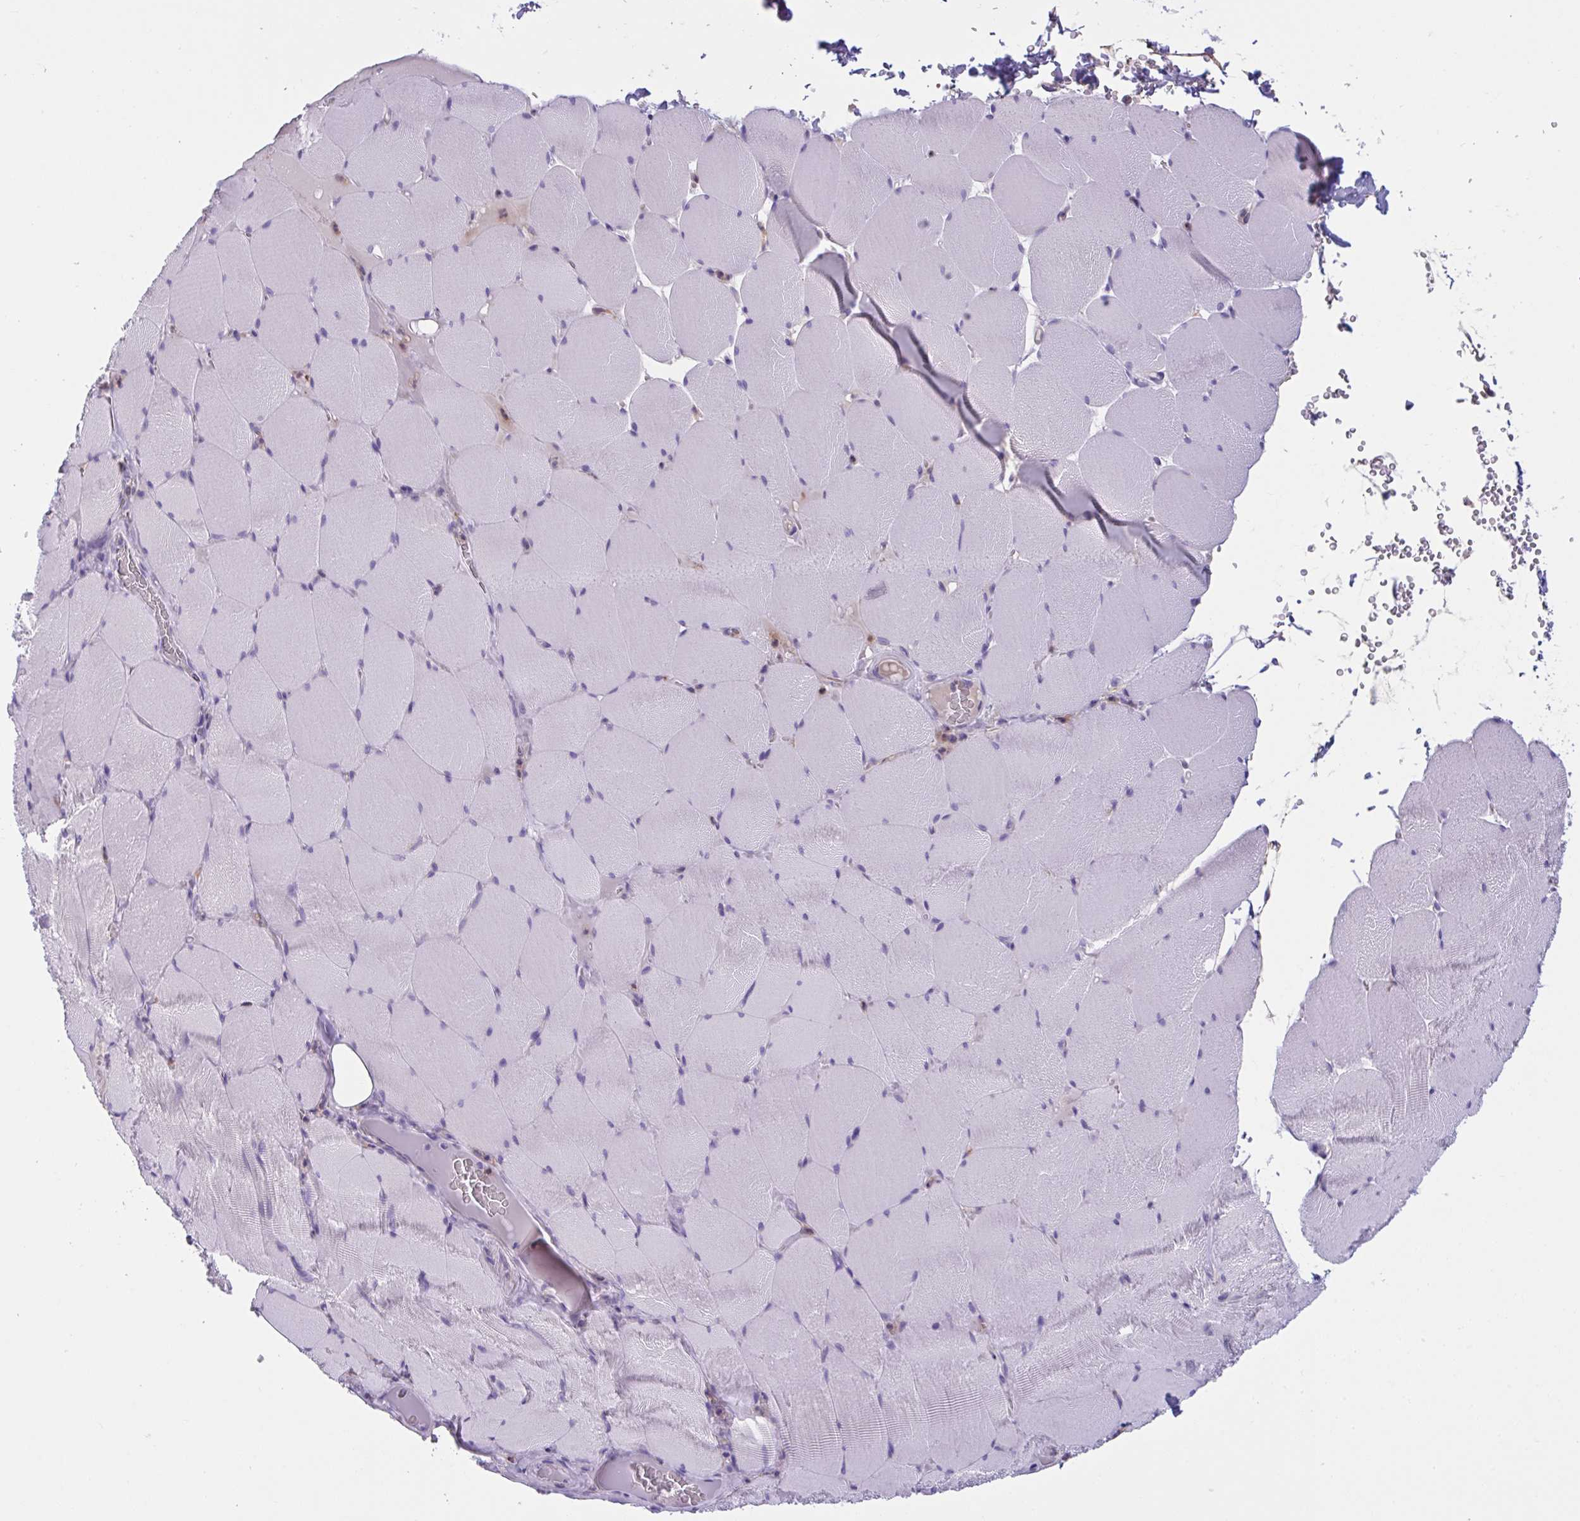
{"staining": {"intensity": "negative", "quantity": "none", "location": "none"}, "tissue": "skeletal muscle", "cell_type": "Myocytes", "image_type": "normal", "snomed": [{"axis": "morphology", "description": "Normal tissue, NOS"}, {"axis": "topography", "description": "Skeletal muscle"}, {"axis": "topography", "description": "Head-Neck"}], "caption": "Immunohistochemistry (IHC) photomicrograph of normal skeletal muscle stained for a protein (brown), which exhibits no expression in myocytes.", "gene": "WNT9B", "patient": {"sex": "male", "age": 66}}